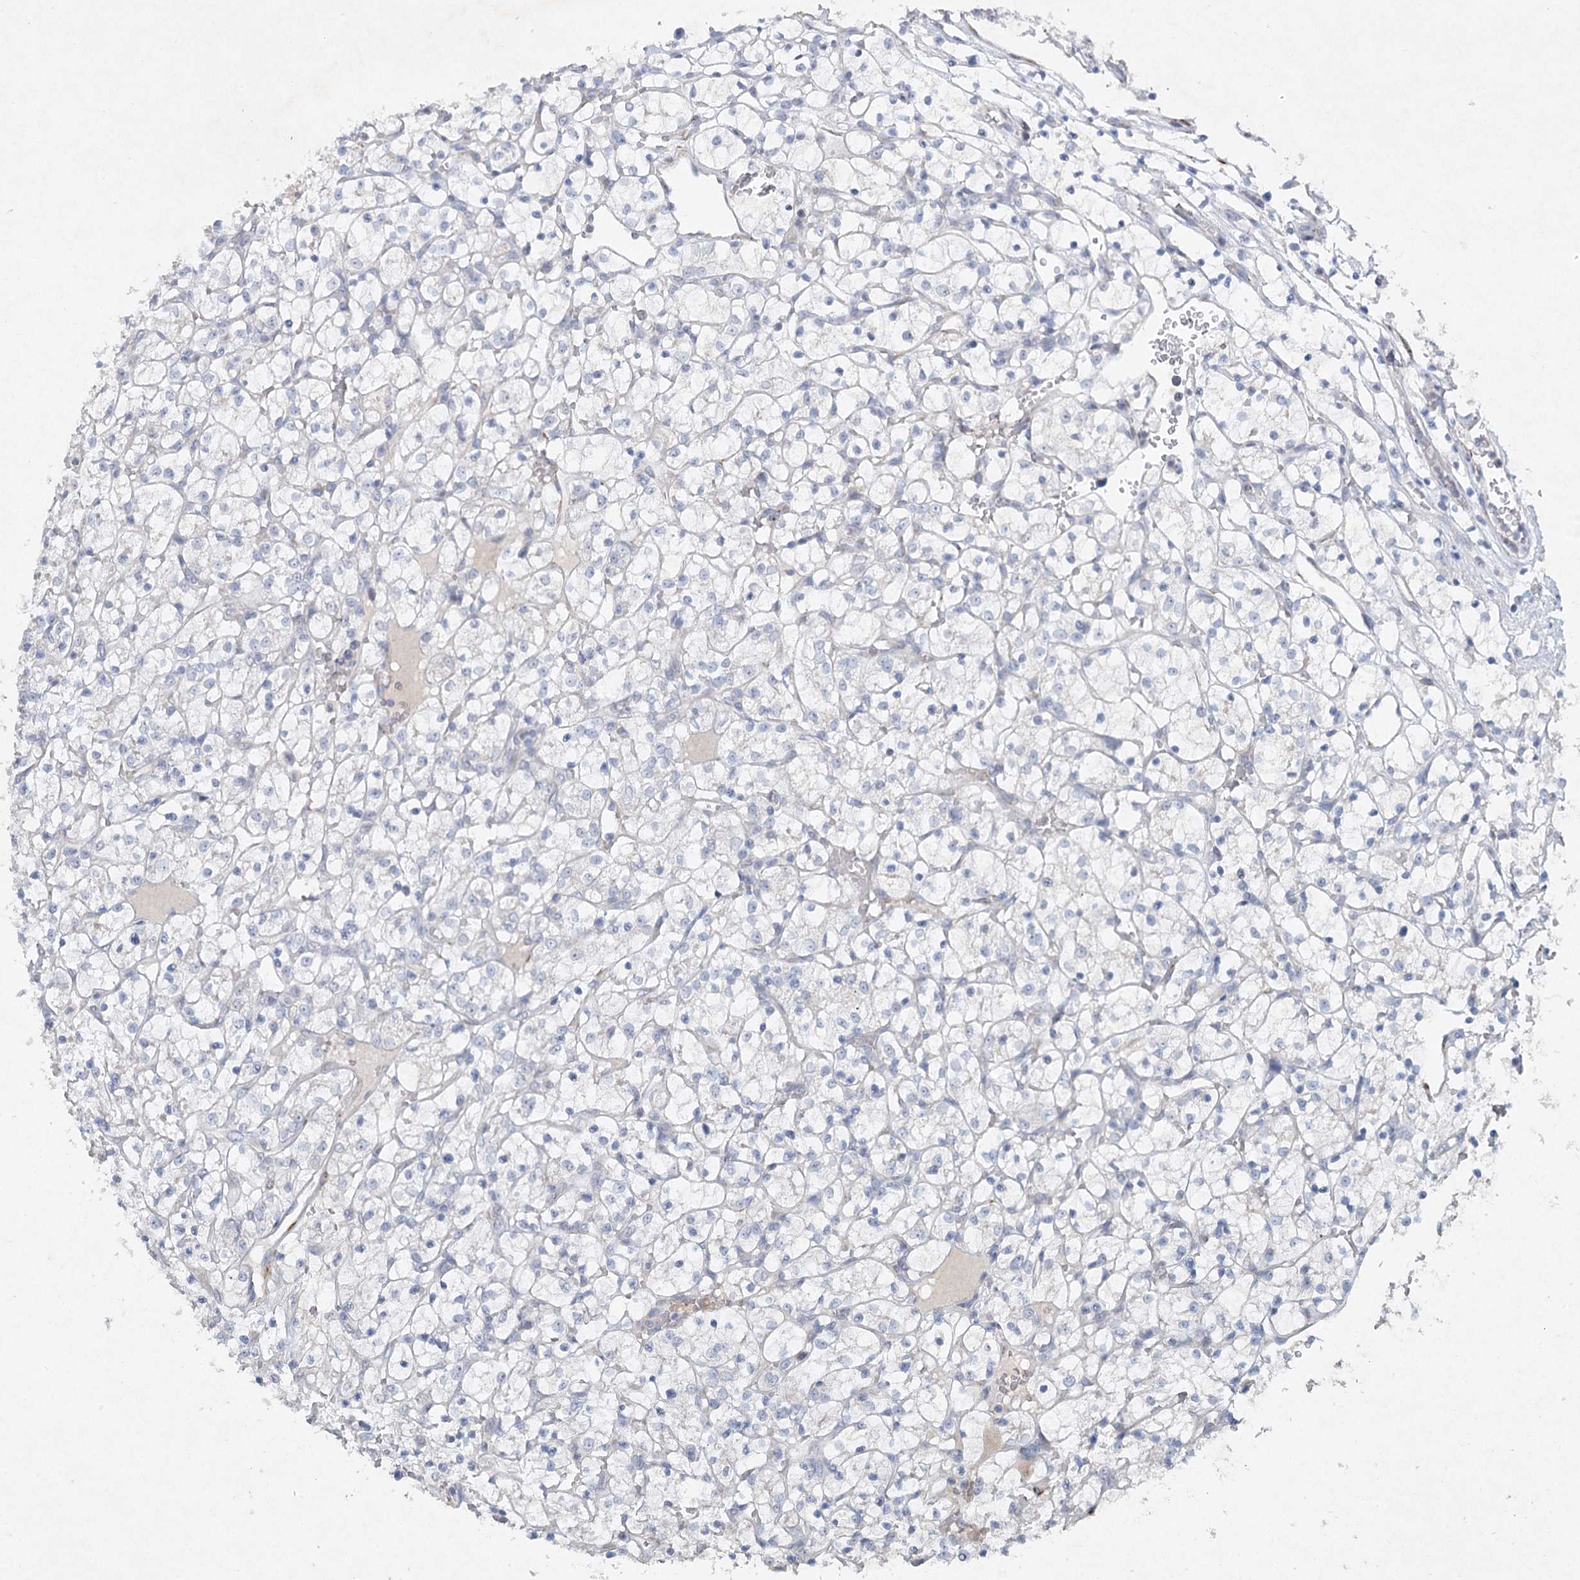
{"staining": {"intensity": "negative", "quantity": "none", "location": "none"}, "tissue": "renal cancer", "cell_type": "Tumor cells", "image_type": "cancer", "snomed": [{"axis": "morphology", "description": "Adenocarcinoma, NOS"}, {"axis": "topography", "description": "Kidney"}], "caption": "Tumor cells are negative for brown protein staining in renal cancer (adenocarcinoma). The staining is performed using DAB (3,3'-diaminobenzidine) brown chromogen with nuclei counter-stained in using hematoxylin.", "gene": "RFX6", "patient": {"sex": "female", "age": 69}}